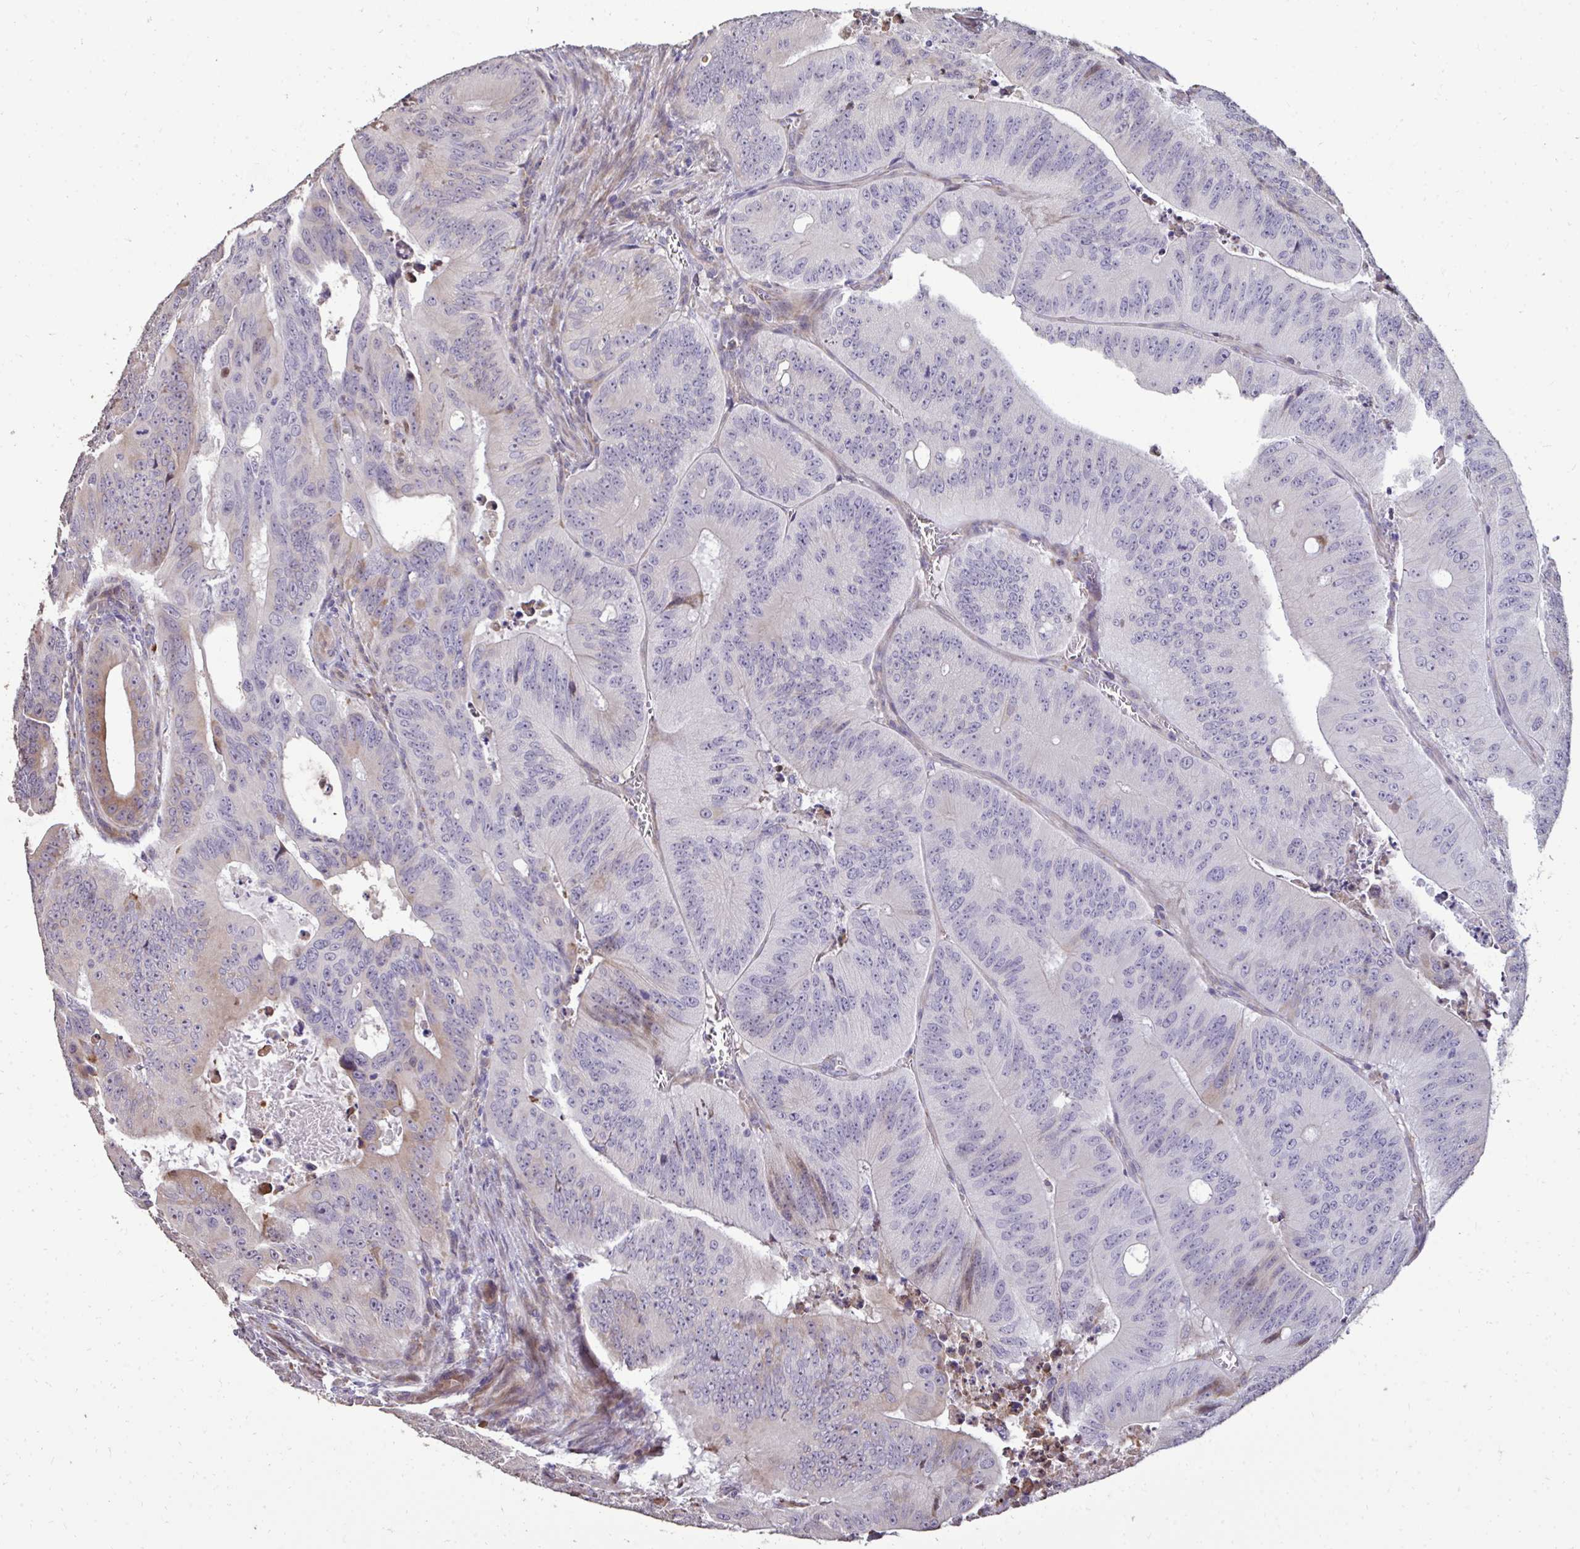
{"staining": {"intensity": "weak", "quantity": "<25%", "location": "cytoplasmic/membranous"}, "tissue": "colorectal cancer", "cell_type": "Tumor cells", "image_type": "cancer", "snomed": [{"axis": "morphology", "description": "Adenocarcinoma, NOS"}, {"axis": "topography", "description": "Colon"}], "caption": "Protein analysis of colorectal cancer displays no significant positivity in tumor cells.", "gene": "FIBCD1", "patient": {"sex": "male", "age": 62}}